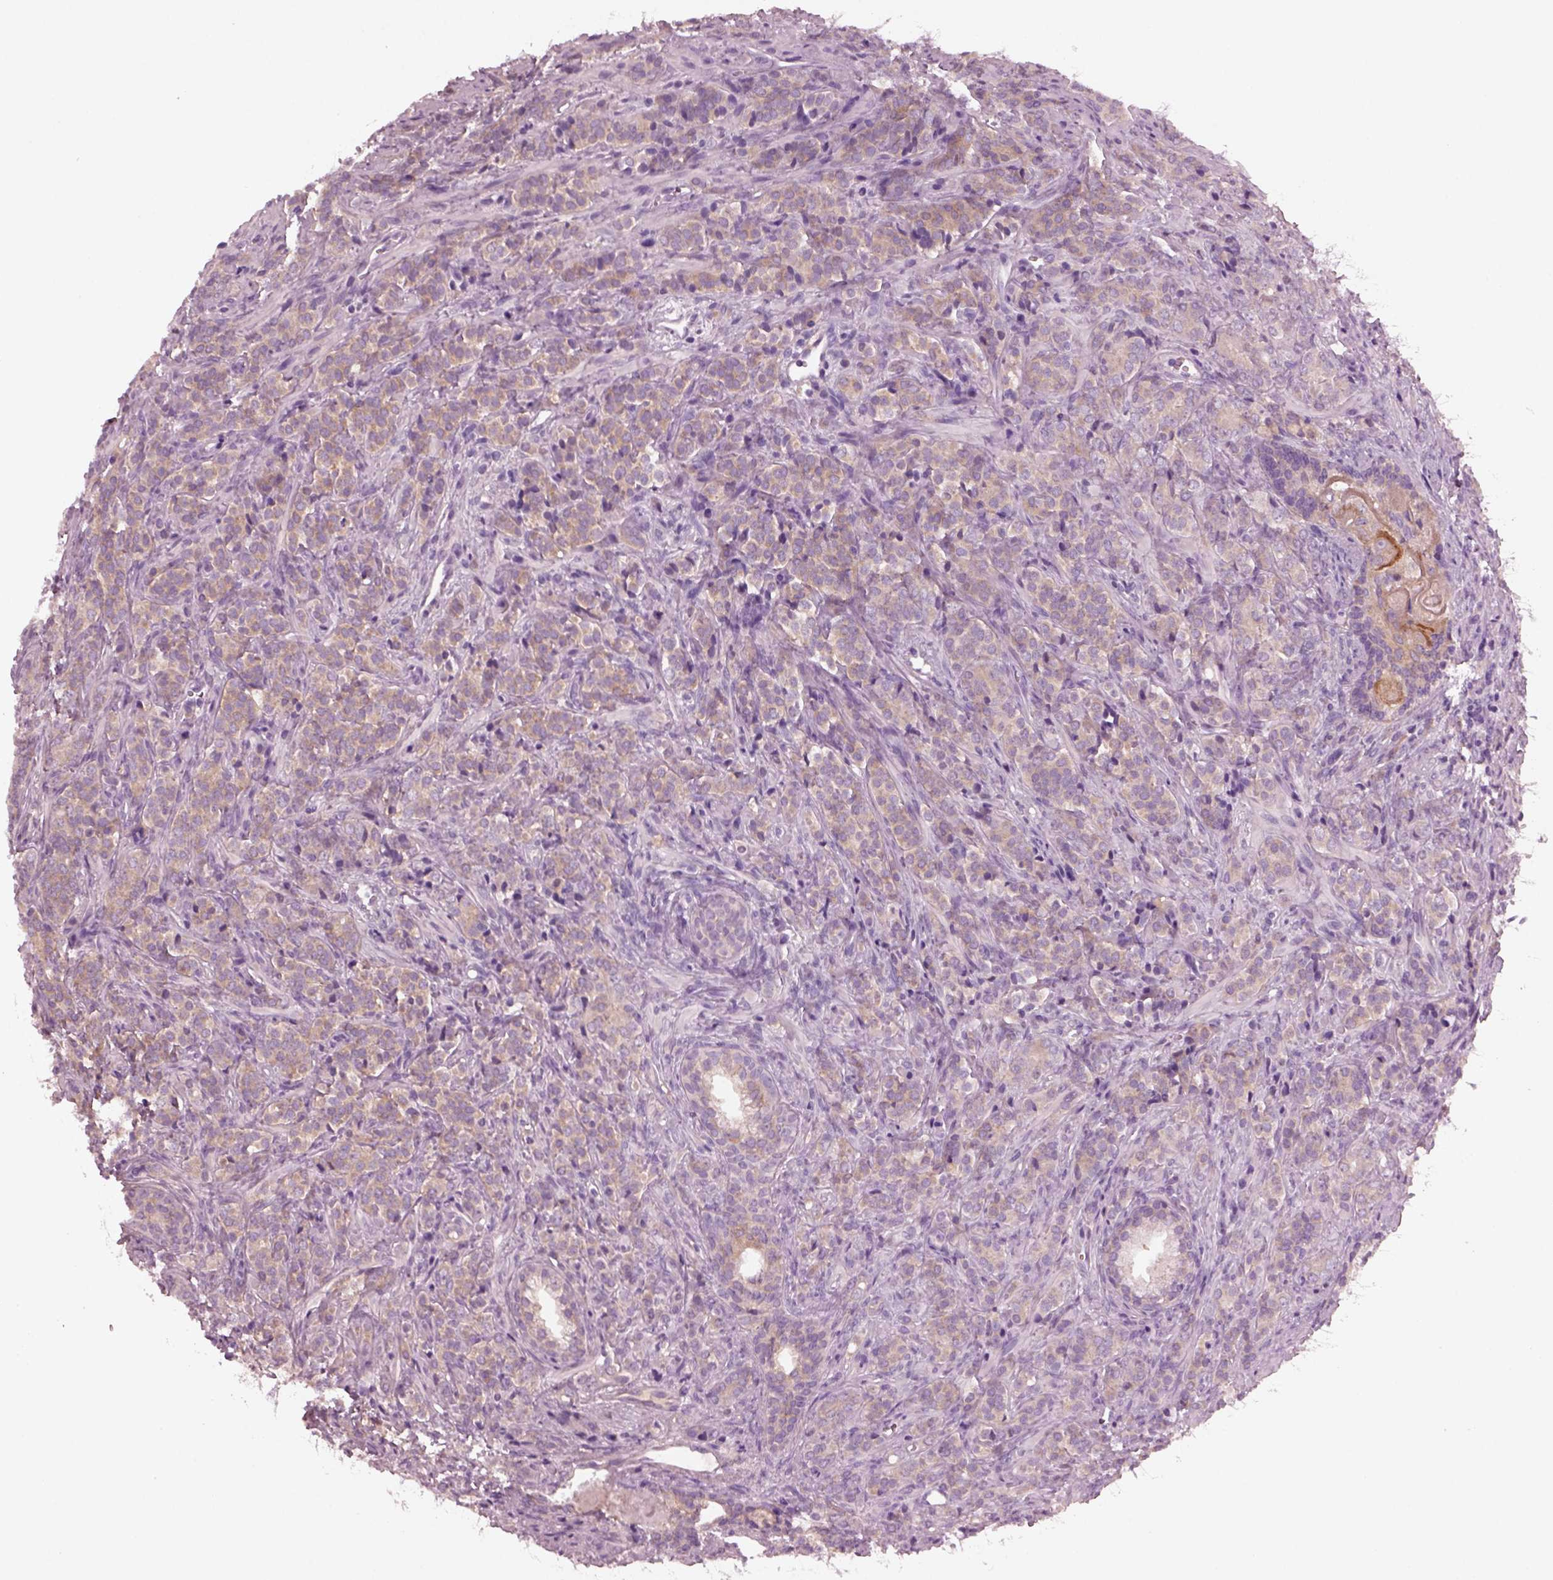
{"staining": {"intensity": "weak", "quantity": "25%-75%", "location": "cytoplasmic/membranous"}, "tissue": "prostate cancer", "cell_type": "Tumor cells", "image_type": "cancer", "snomed": [{"axis": "morphology", "description": "Adenocarcinoma, High grade"}, {"axis": "topography", "description": "Prostate"}], "caption": "This micrograph demonstrates immunohistochemistry staining of high-grade adenocarcinoma (prostate), with low weak cytoplasmic/membranous positivity in approximately 25%-75% of tumor cells.", "gene": "SHTN1", "patient": {"sex": "male", "age": 84}}